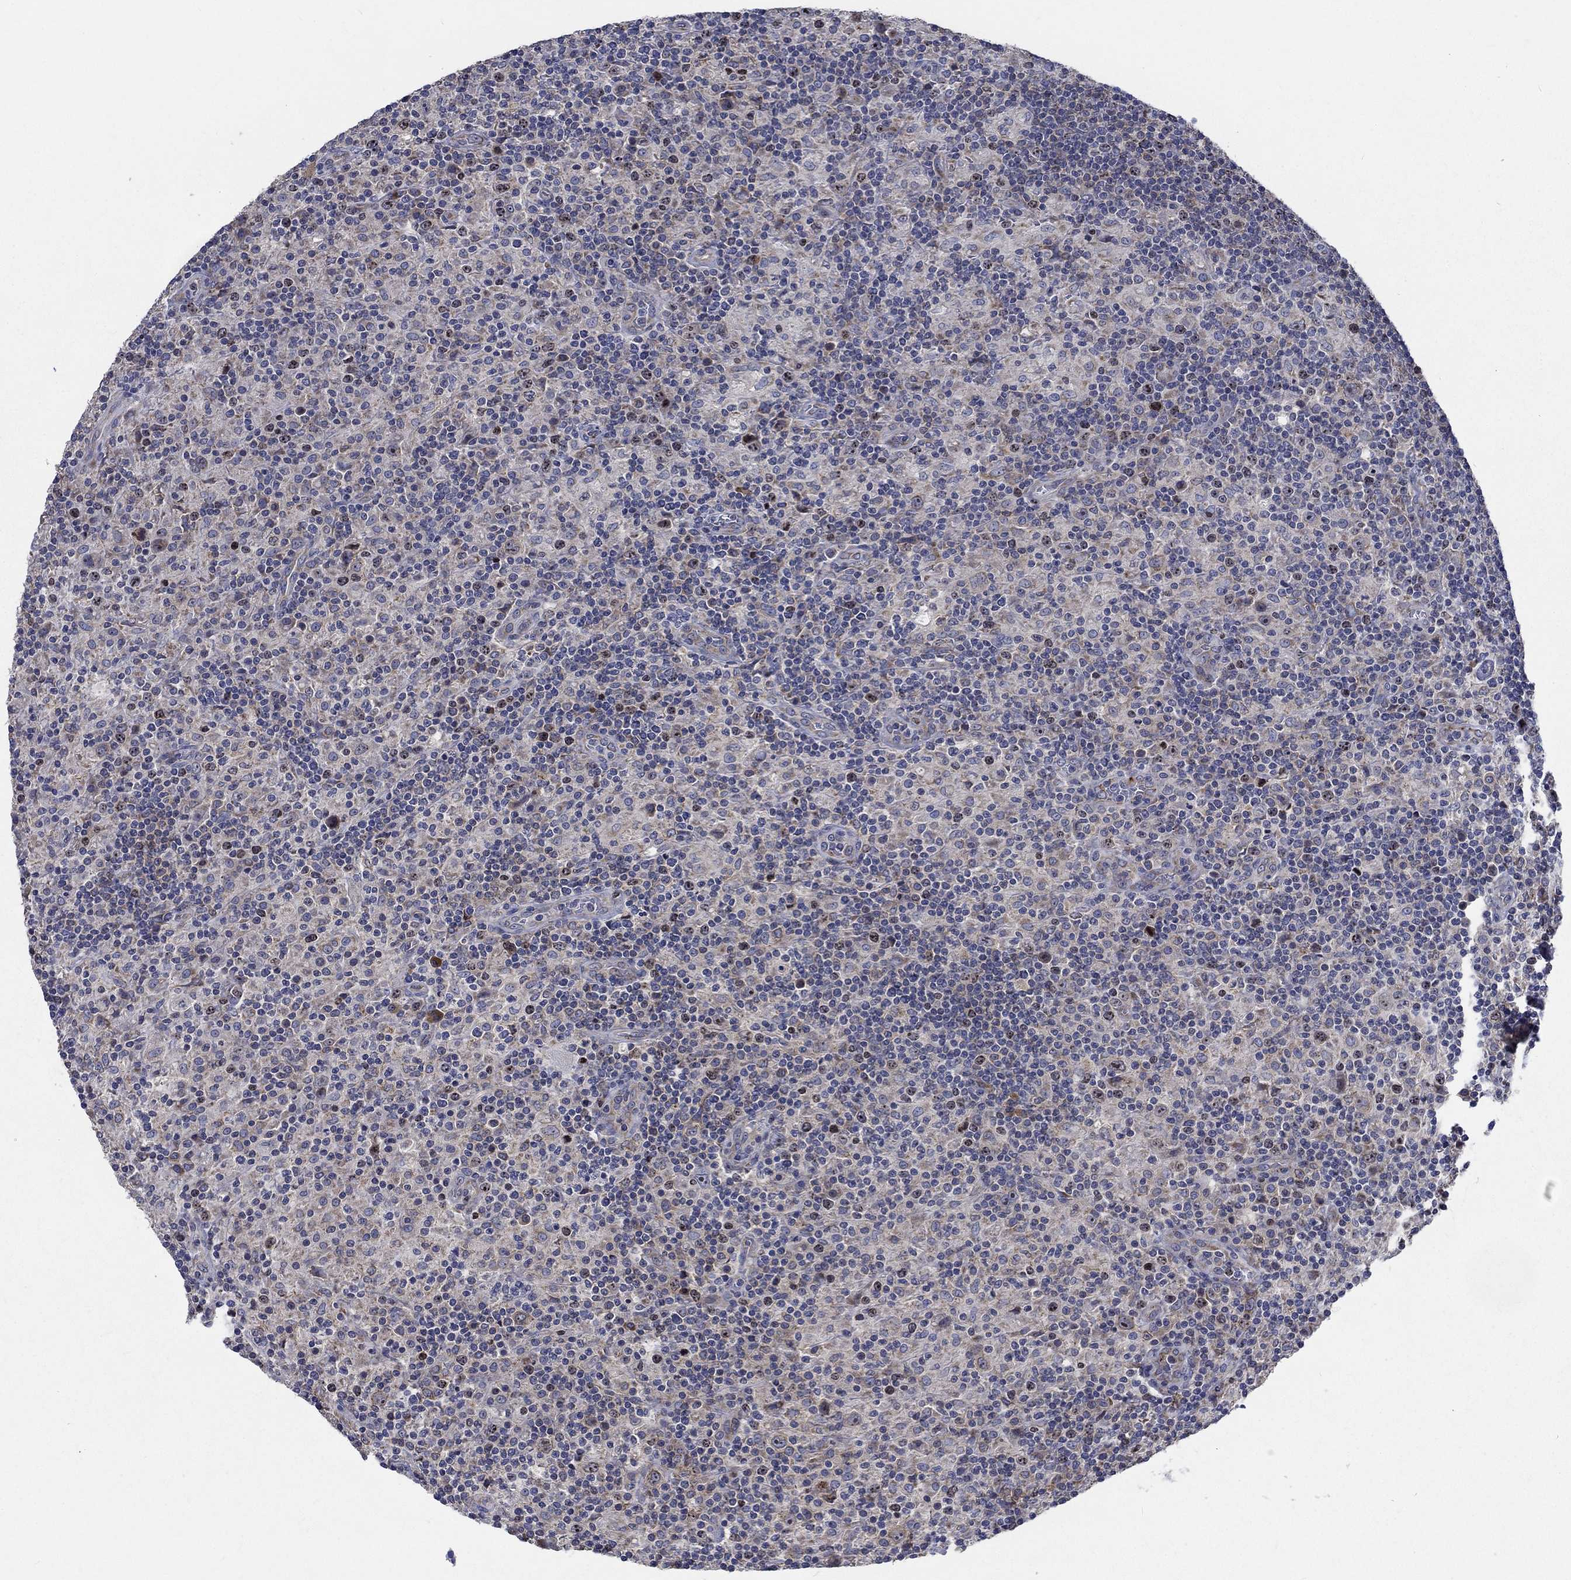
{"staining": {"intensity": "negative", "quantity": "none", "location": "none"}, "tissue": "lymphoma", "cell_type": "Tumor cells", "image_type": "cancer", "snomed": [{"axis": "morphology", "description": "Hodgkin's disease, NOS"}, {"axis": "topography", "description": "Lymph node"}], "caption": "Tumor cells are negative for brown protein staining in lymphoma.", "gene": "MMP24", "patient": {"sex": "male", "age": 70}}